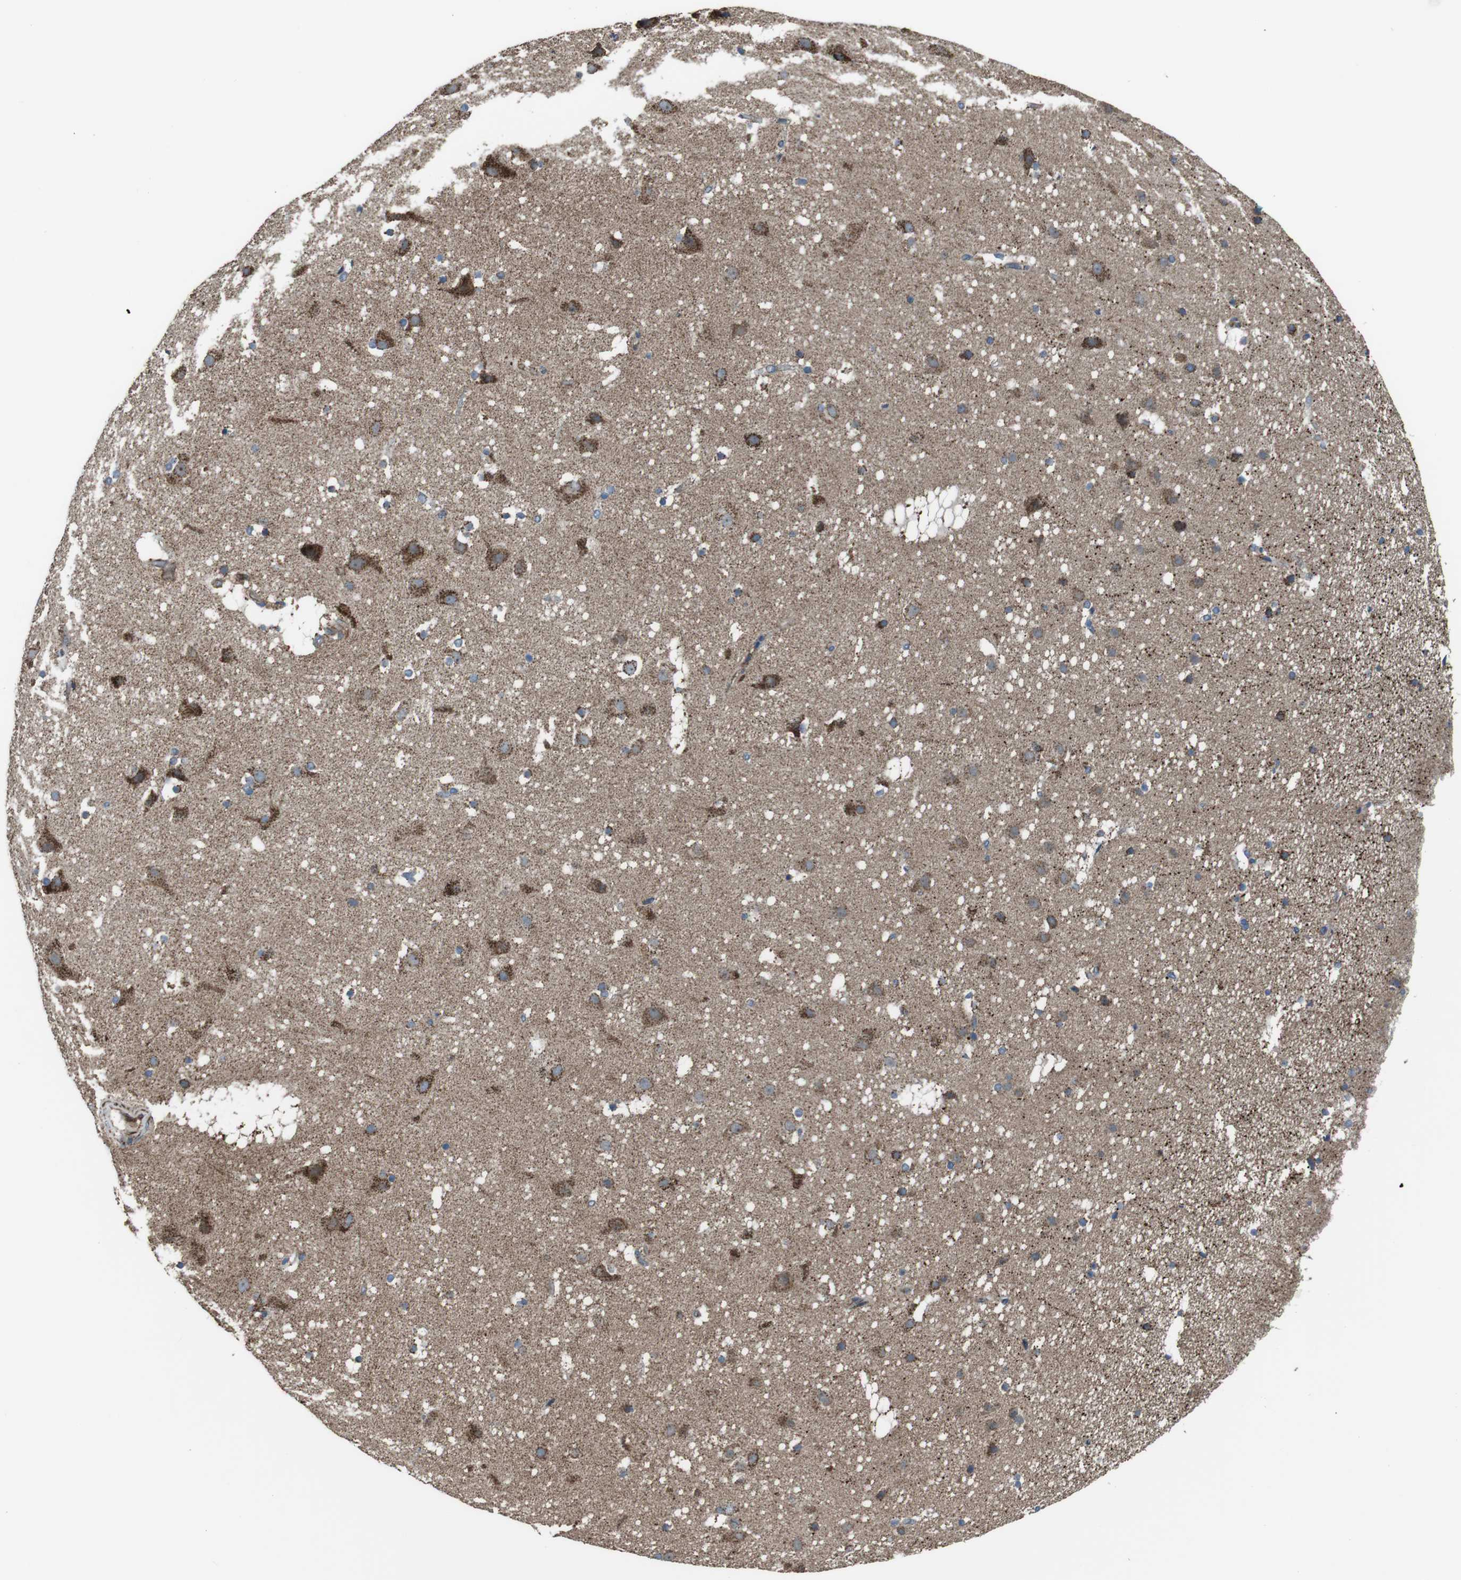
{"staining": {"intensity": "moderate", "quantity": "25%-75%", "location": "cytoplasmic/membranous"}, "tissue": "cerebral cortex", "cell_type": "Endothelial cells", "image_type": "normal", "snomed": [{"axis": "morphology", "description": "Normal tissue, NOS"}, {"axis": "topography", "description": "Cerebral cortex"}], "caption": "Immunohistochemistry (IHC) photomicrograph of benign cerebral cortex stained for a protein (brown), which displays medium levels of moderate cytoplasmic/membranous expression in approximately 25%-75% of endothelial cells.", "gene": "GIMAP8", "patient": {"sex": "male", "age": 45}}